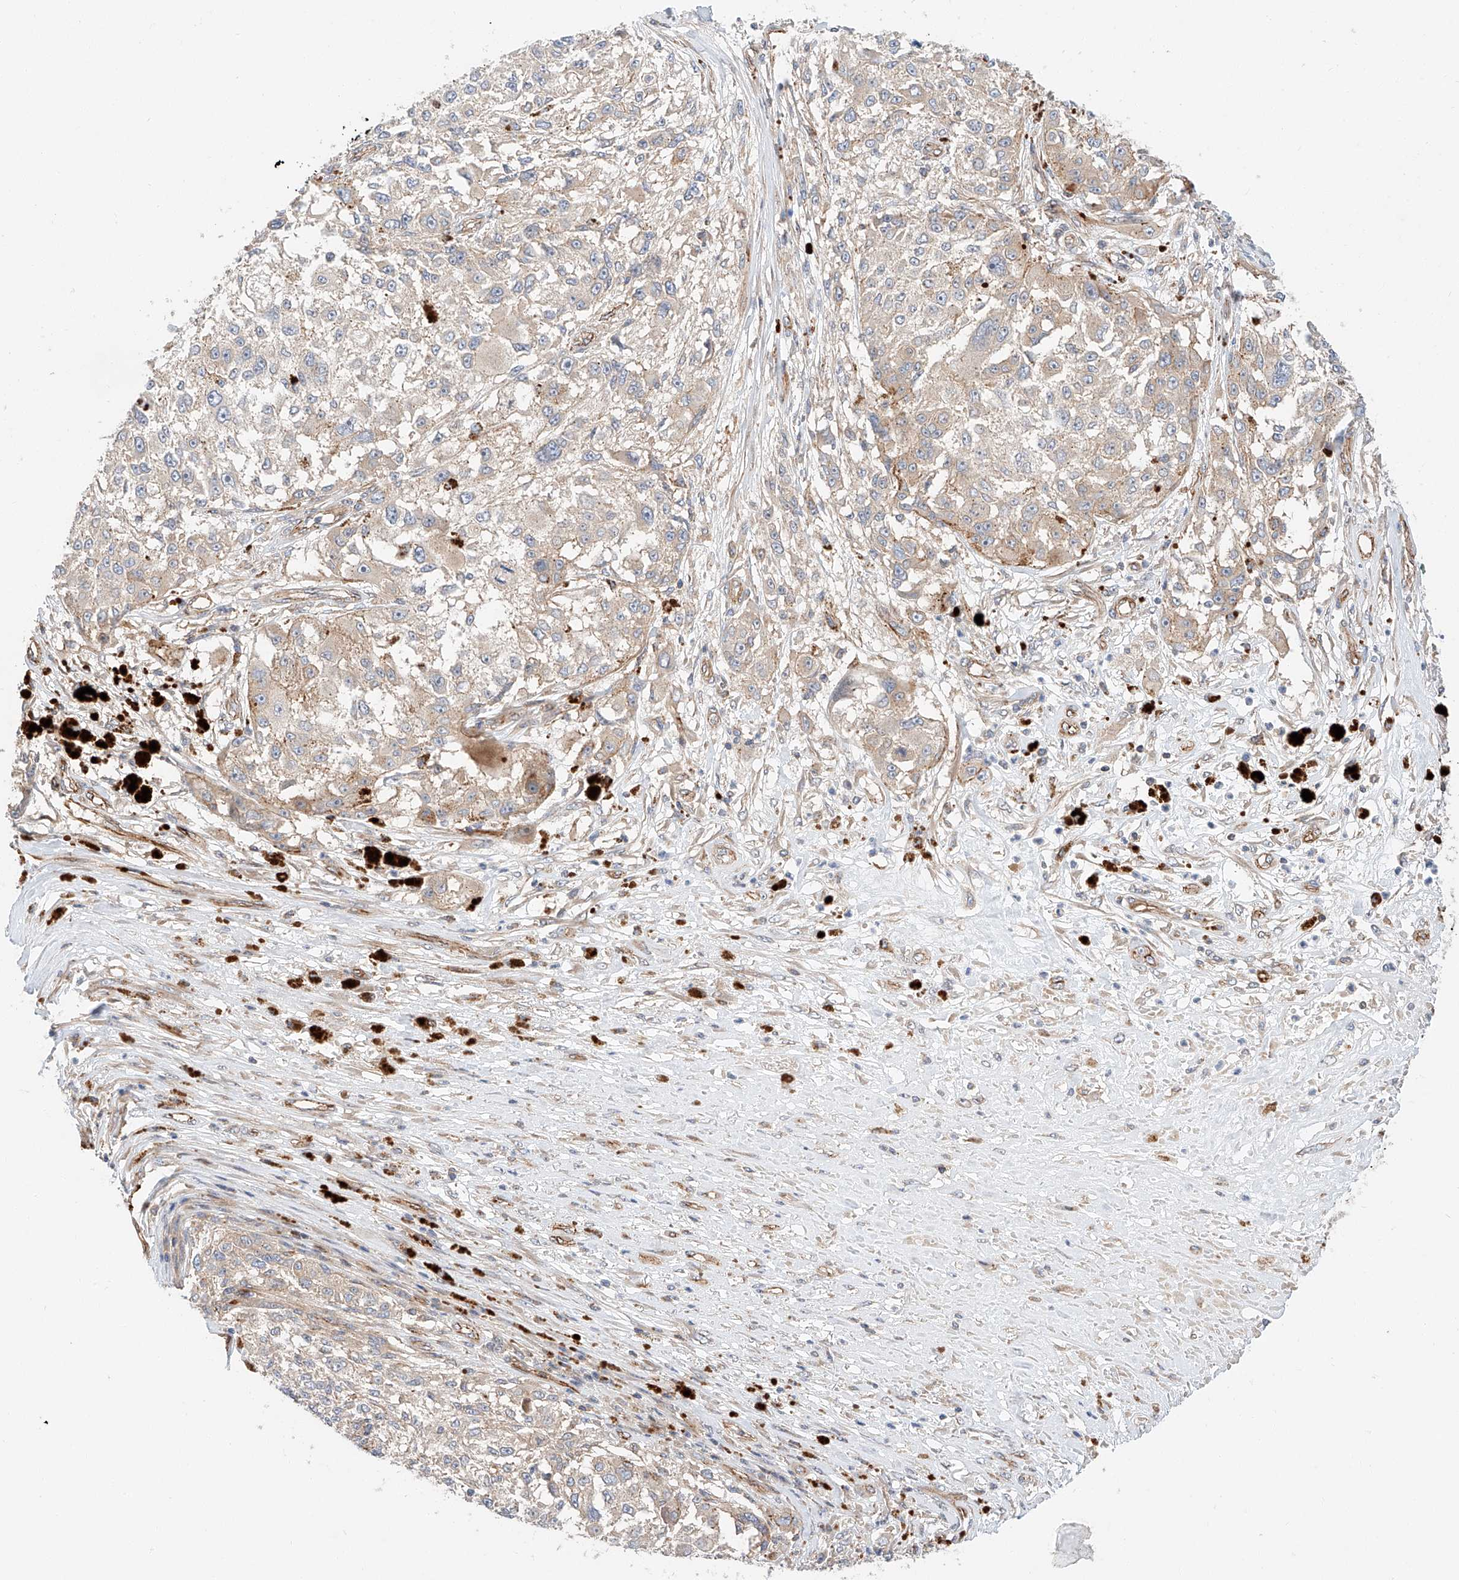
{"staining": {"intensity": "moderate", "quantity": "<25%", "location": "cytoplasmic/membranous"}, "tissue": "melanoma", "cell_type": "Tumor cells", "image_type": "cancer", "snomed": [{"axis": "morphology", "description": "Necrosis, NOS"}, {"axis": "morphology", "description": "Malignant melanoma, NOS"}, {"axis": "topography", "description": "Skin"}], "caption": "Immunohistochemistry (IHC) image of human melanoma stained for a protein (brown), which reveals low levels of moderate cytoplasmic/membranous positivity in about <25% of tumor cells.", "gene": "MINDY4", "patient": {"sex": "female", "age": 87}}